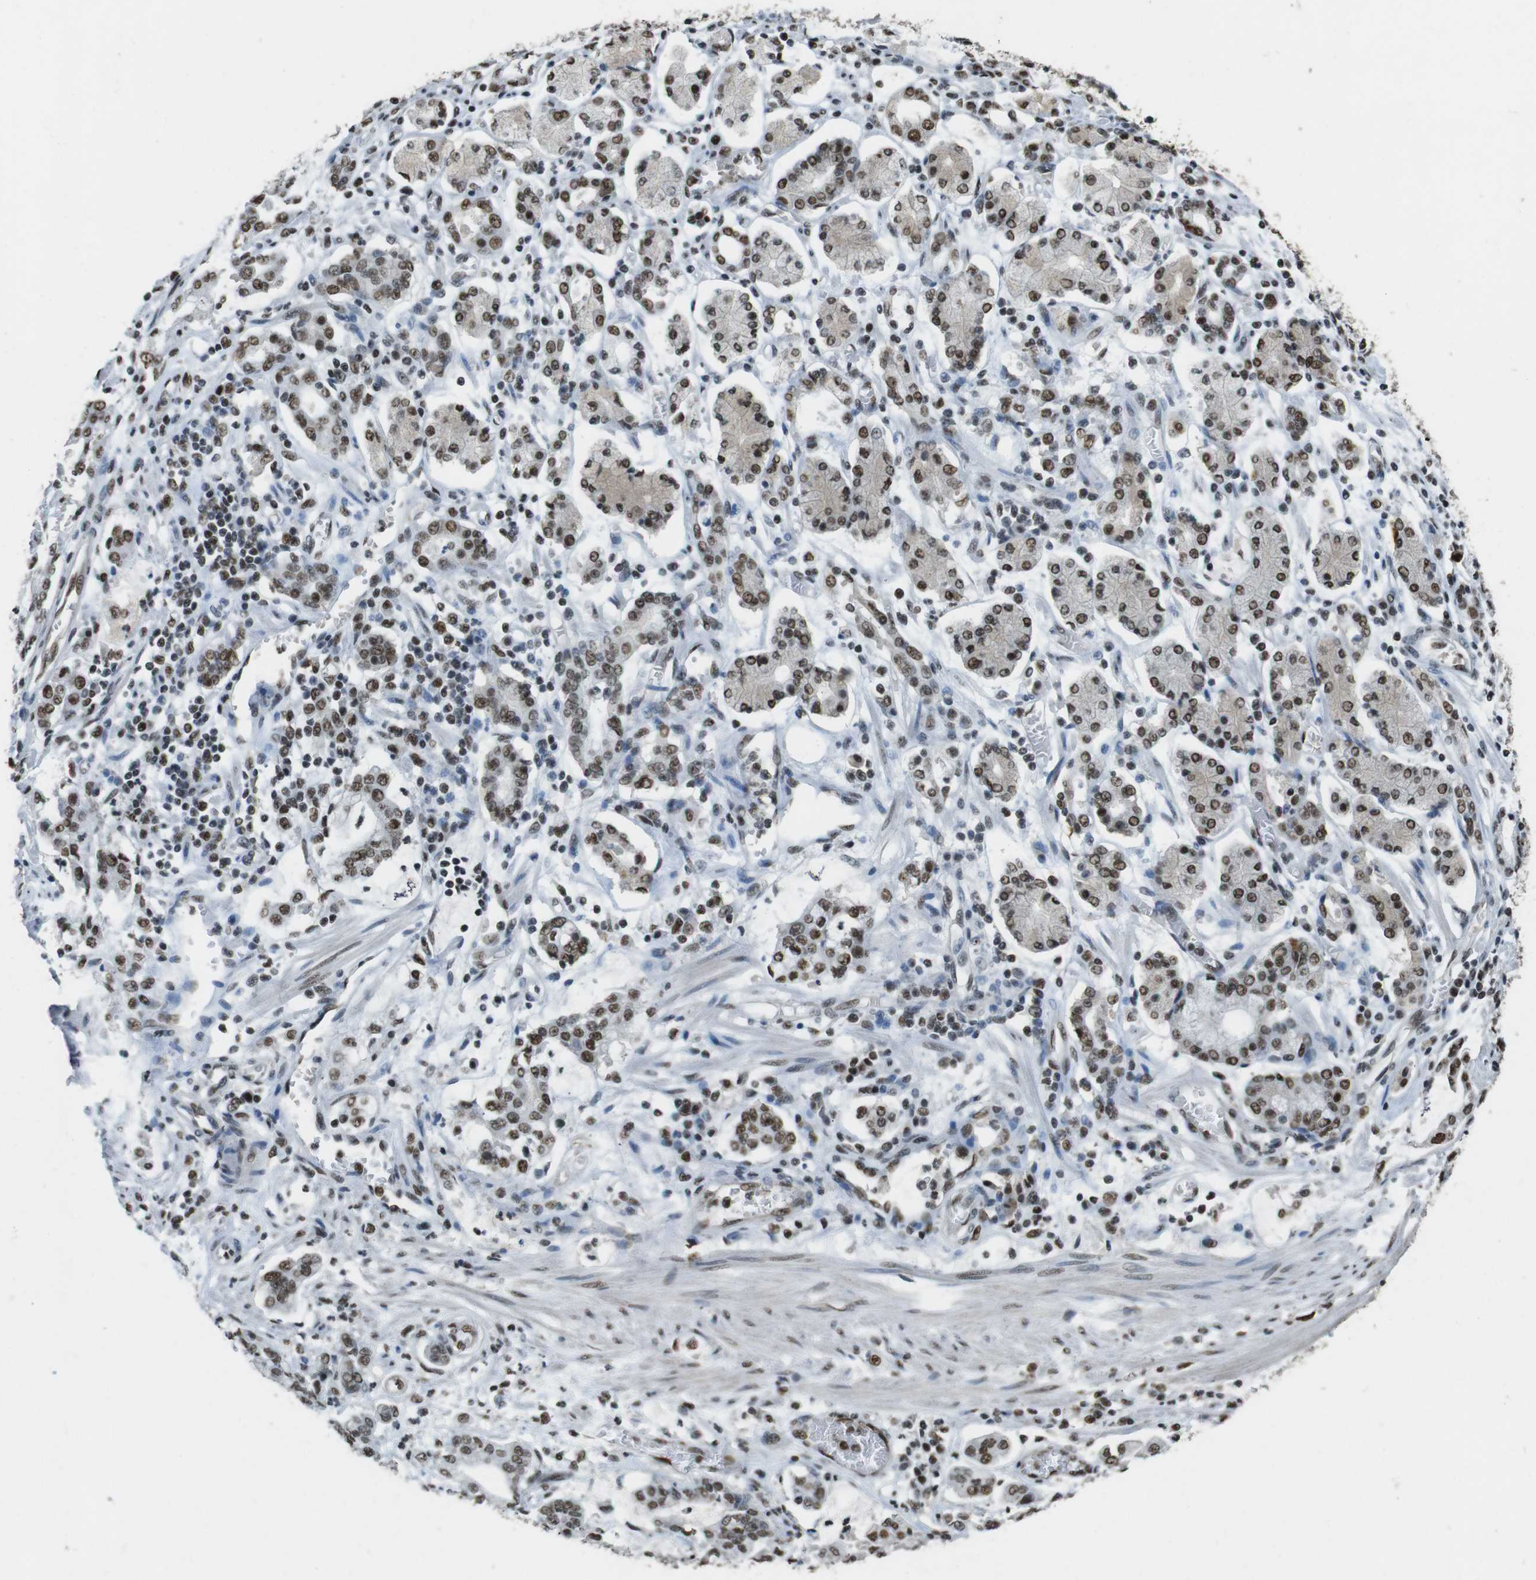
{"staining": {"intensity": "moderate", "quantity": ">75%", "location": "nuclear"}, "tissue": "stomach cancer", "cell_type": "Tumor cells", "image_type": "cancer", "snomed": [{"axis": "morphology", "description": "Adenocarcinoma, NOS"}, {"axis": "topography", "description": "Stomach"}], "caption": "Brown immunohistochemical staining in human stomach adenocarcinoma reveals moderate nuclear staining in approximately >75% of tumor cells.", "gene": "CSNK2B", "patient": {"sex": "male", "age": 76}}